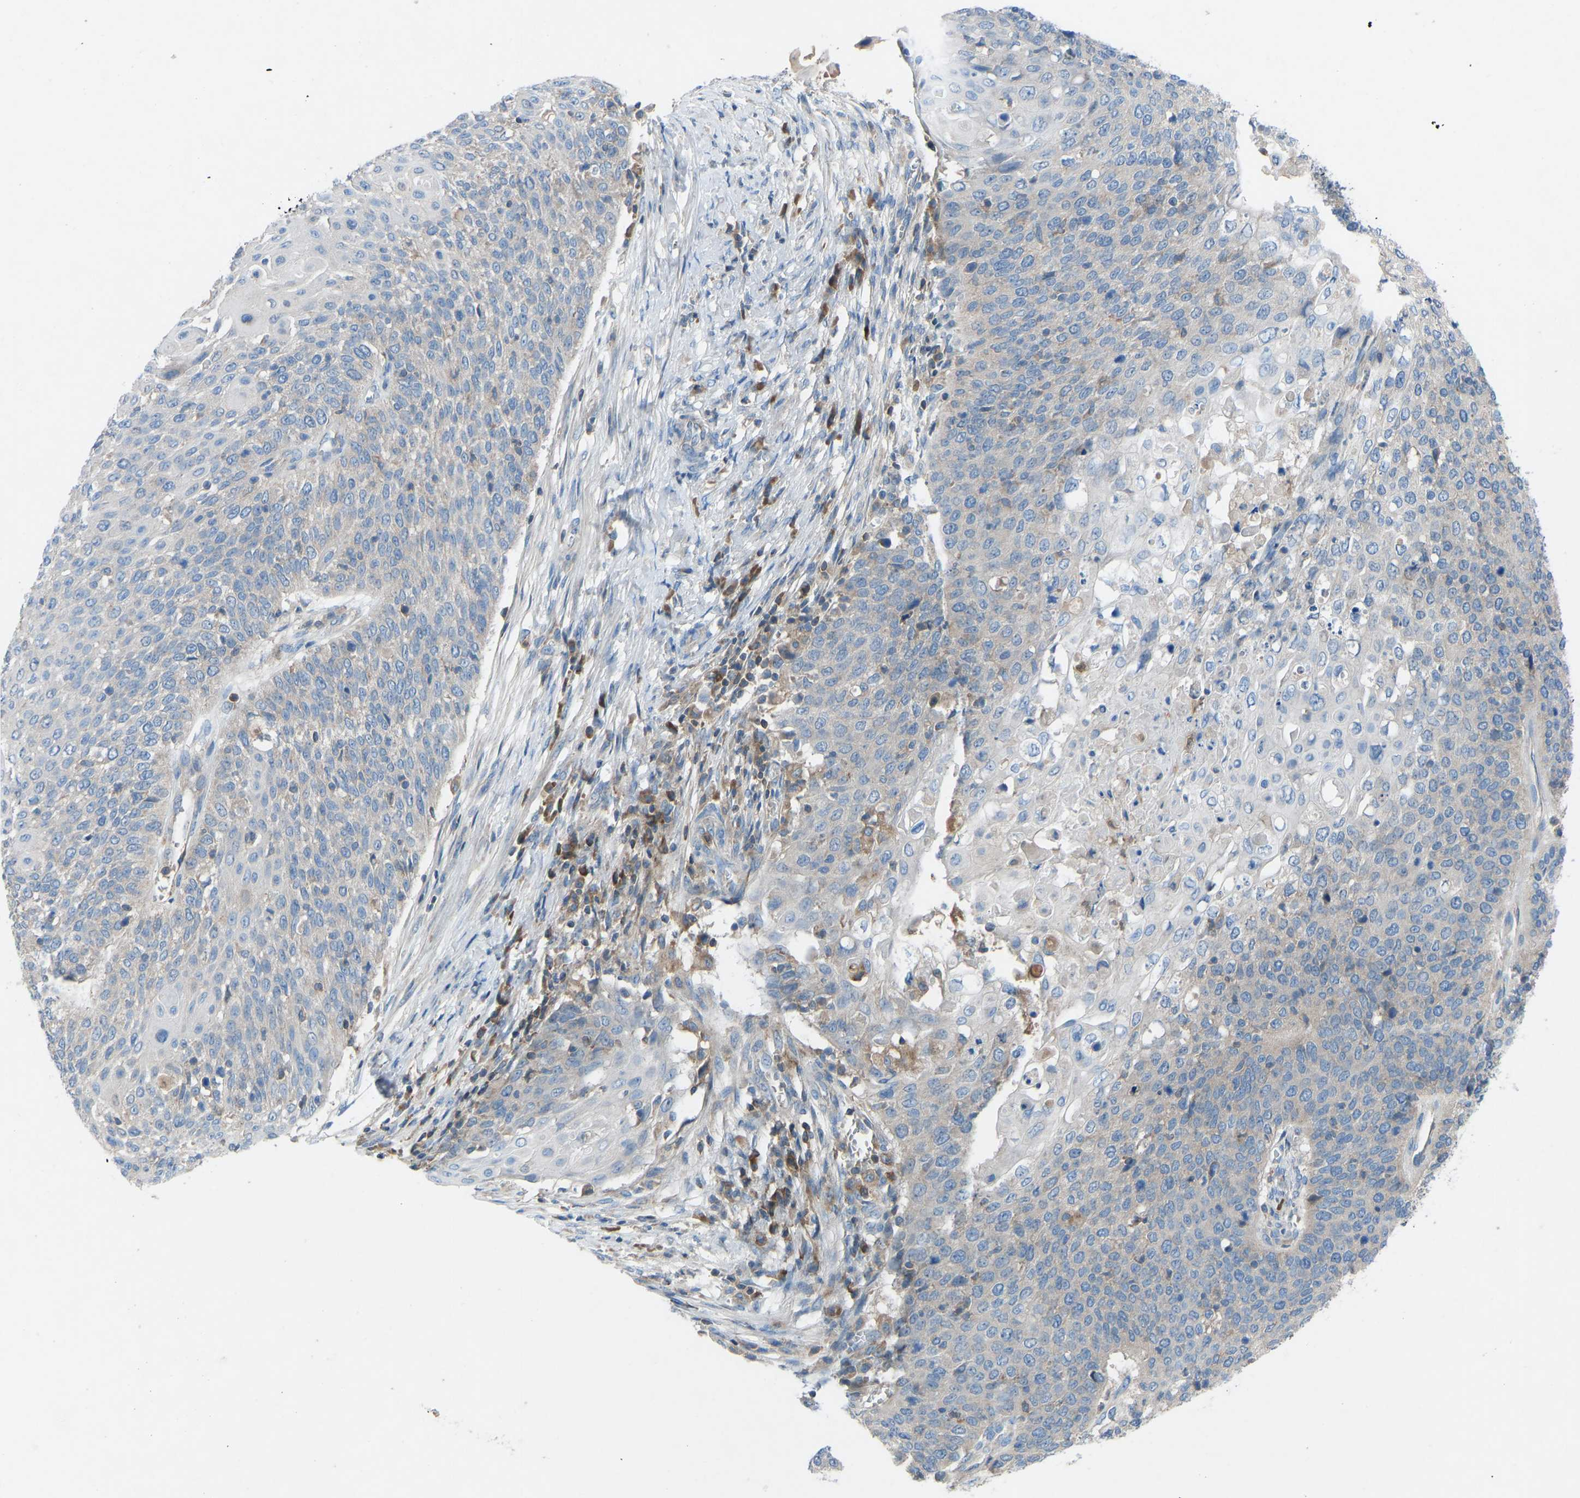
{"staining": {"intensity": "negative", "quantity": "none", "location": "none"}, "tissue": "cervical cancer", "cell_type": "Tumor cells", "image_type": "cancer", "snomed": [{"axis": "morphology", "description": "Squamous cell carcinoma, NOS"}, {"axis": "topography", "description": "Cervix"}], "caption": "Immunohistochemistry of cervical cancer demonstrates no positivity in tumor cells.", "gene": "GRK6", "patient": {"sex": "female", "age": 39}}